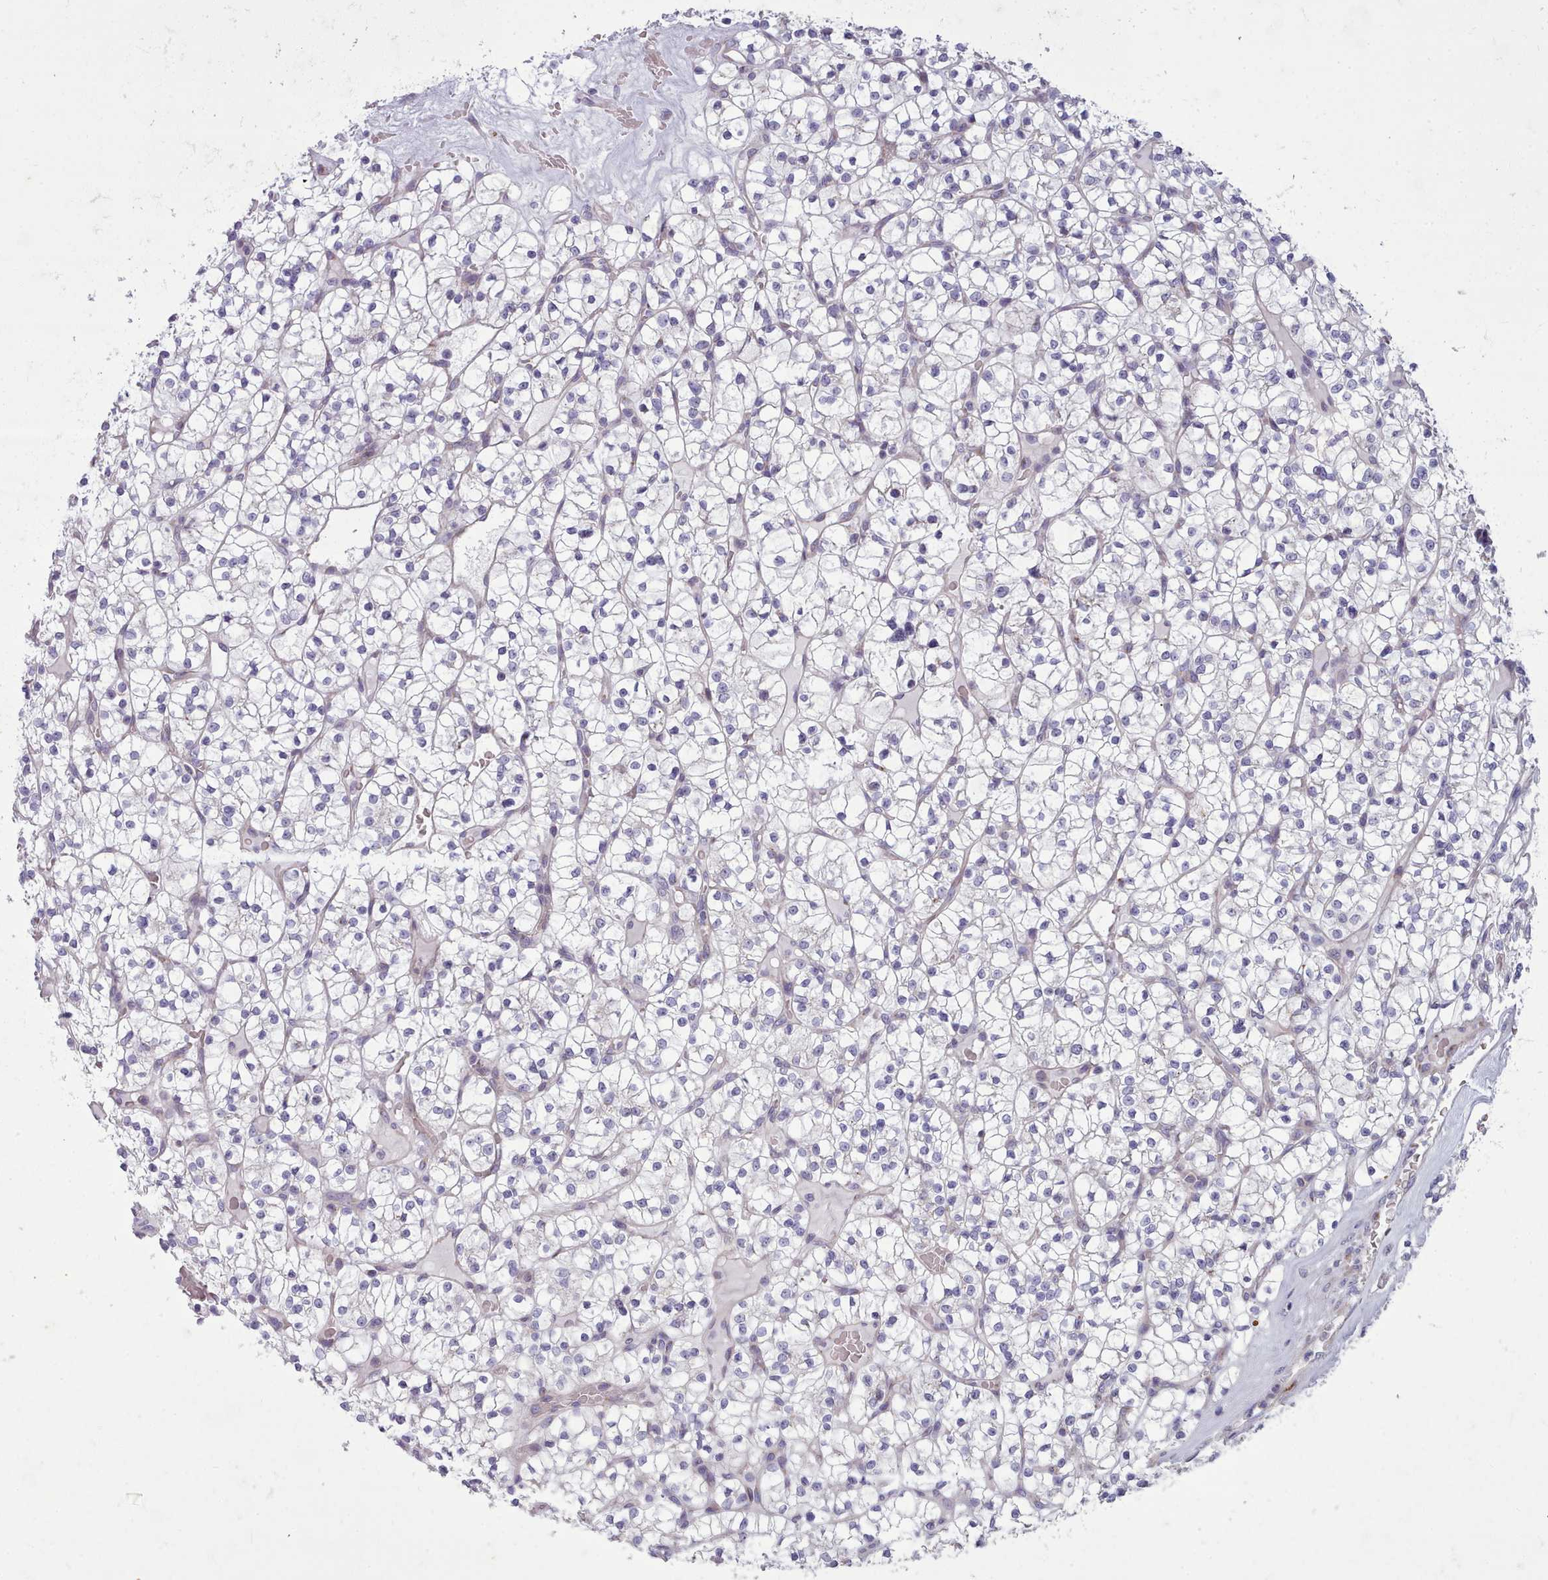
{"staining": {"intensity": "negative", "quantity": "none", "location": "none"}, "tissue": "renal cancer", "cell_type": "Tumor cells", "image_type": "cancer", "snomed": [{"axis": "morphology", "description": "Adenocarcinoma, NOS"}, {"axis": "topography", "description": "Kidney"}], "caption": "Immunohistochemistry (IHC) of human renal cancer (adenocarcinoma) demonstrates no positivity in tumor cells.", "gene": "SLC52A3", "patient": {"sex": "female", "age": 64}}